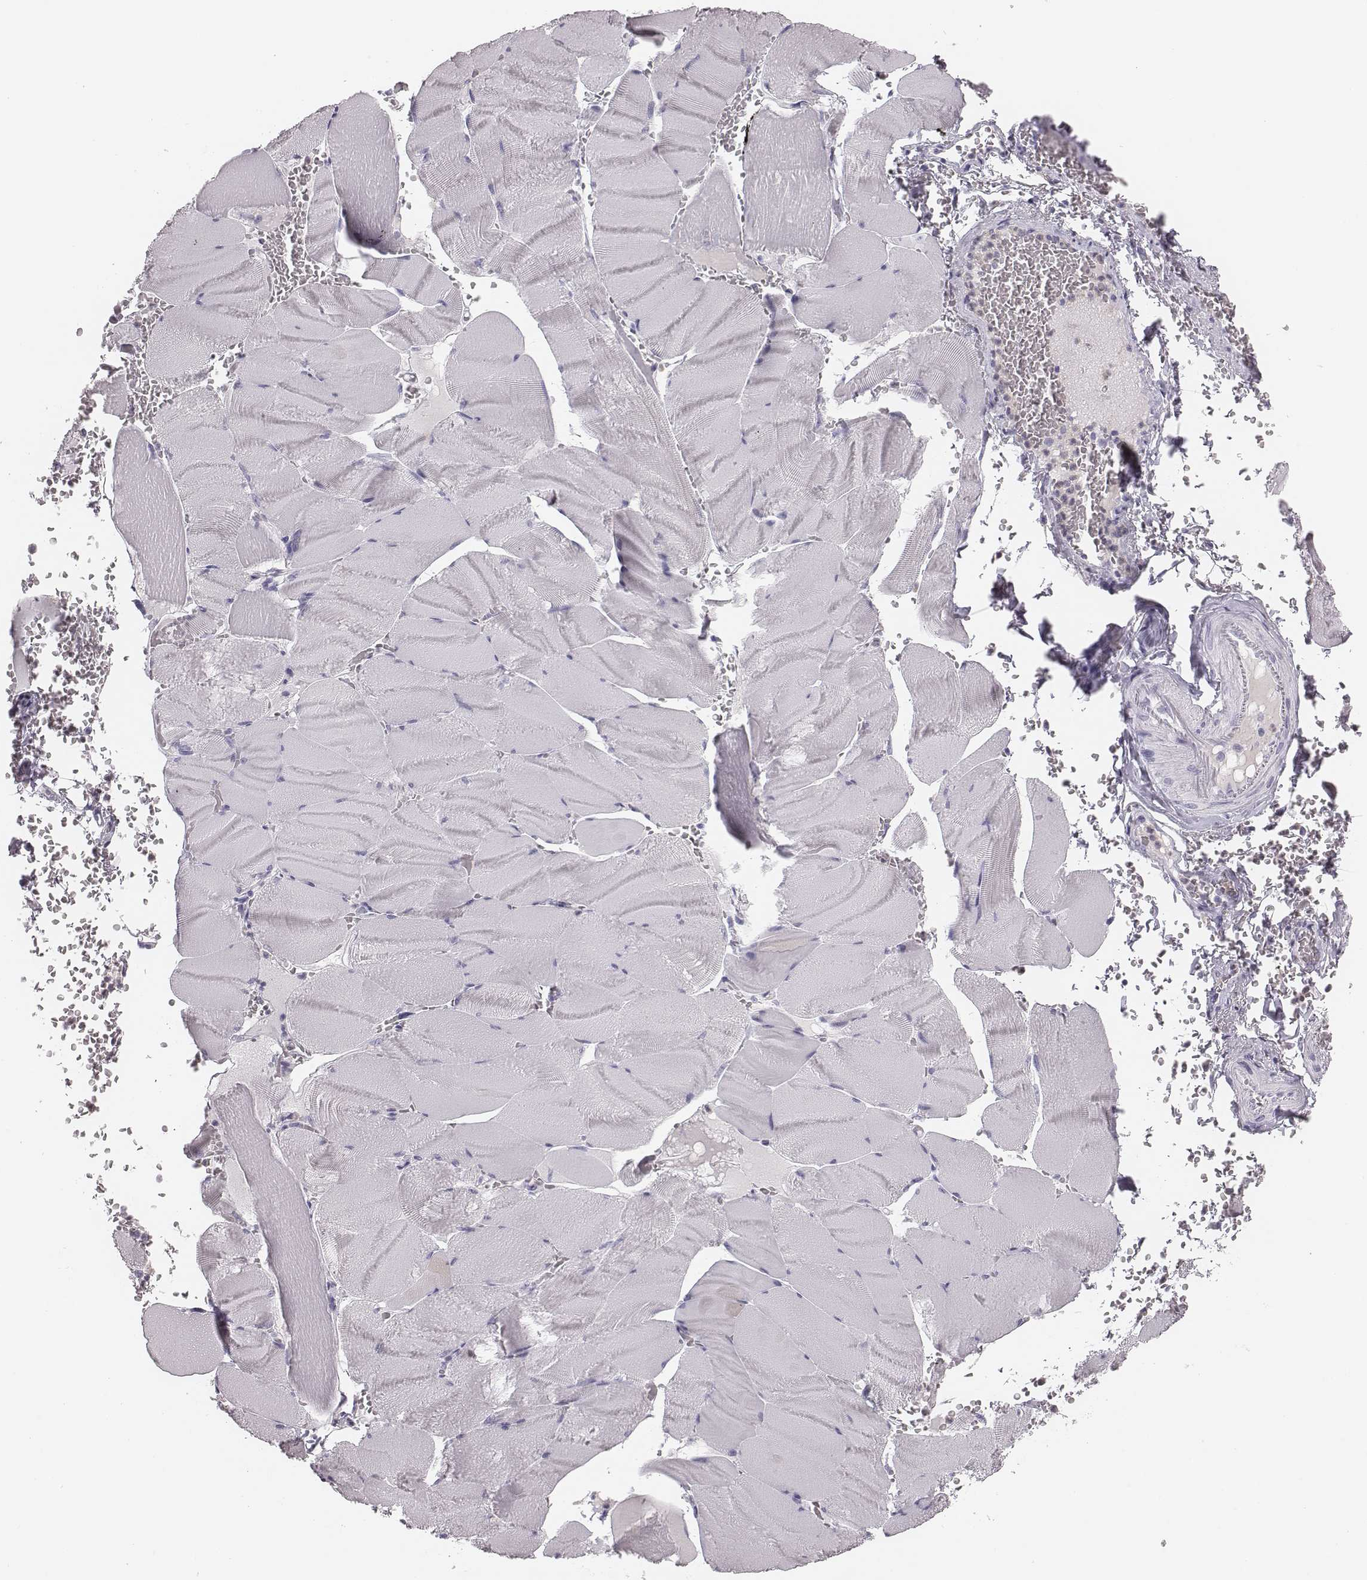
{"staining": {"intensity": "negative", "quantity": "none", "location": "none"}, "tissue": "skeletal muscle", "cell_type": "Myocytes", "image_type": "normal", "snomed": [{"axis": "morphology", "description": "Normal tissue, NOS"}, {"axis": "topography", "description": "Skeletal muscle"}], "caption": "Immunohistochemistry image of normal skeletal muscle: human skeletal muscle stained with DAB (3,3'-diaminobenzidine) shows no significant protein positivity in myocytes. (DAB IHC, high magnification).", "gene": "CSH1", "patient": {"sex": "male", "age": 56}}